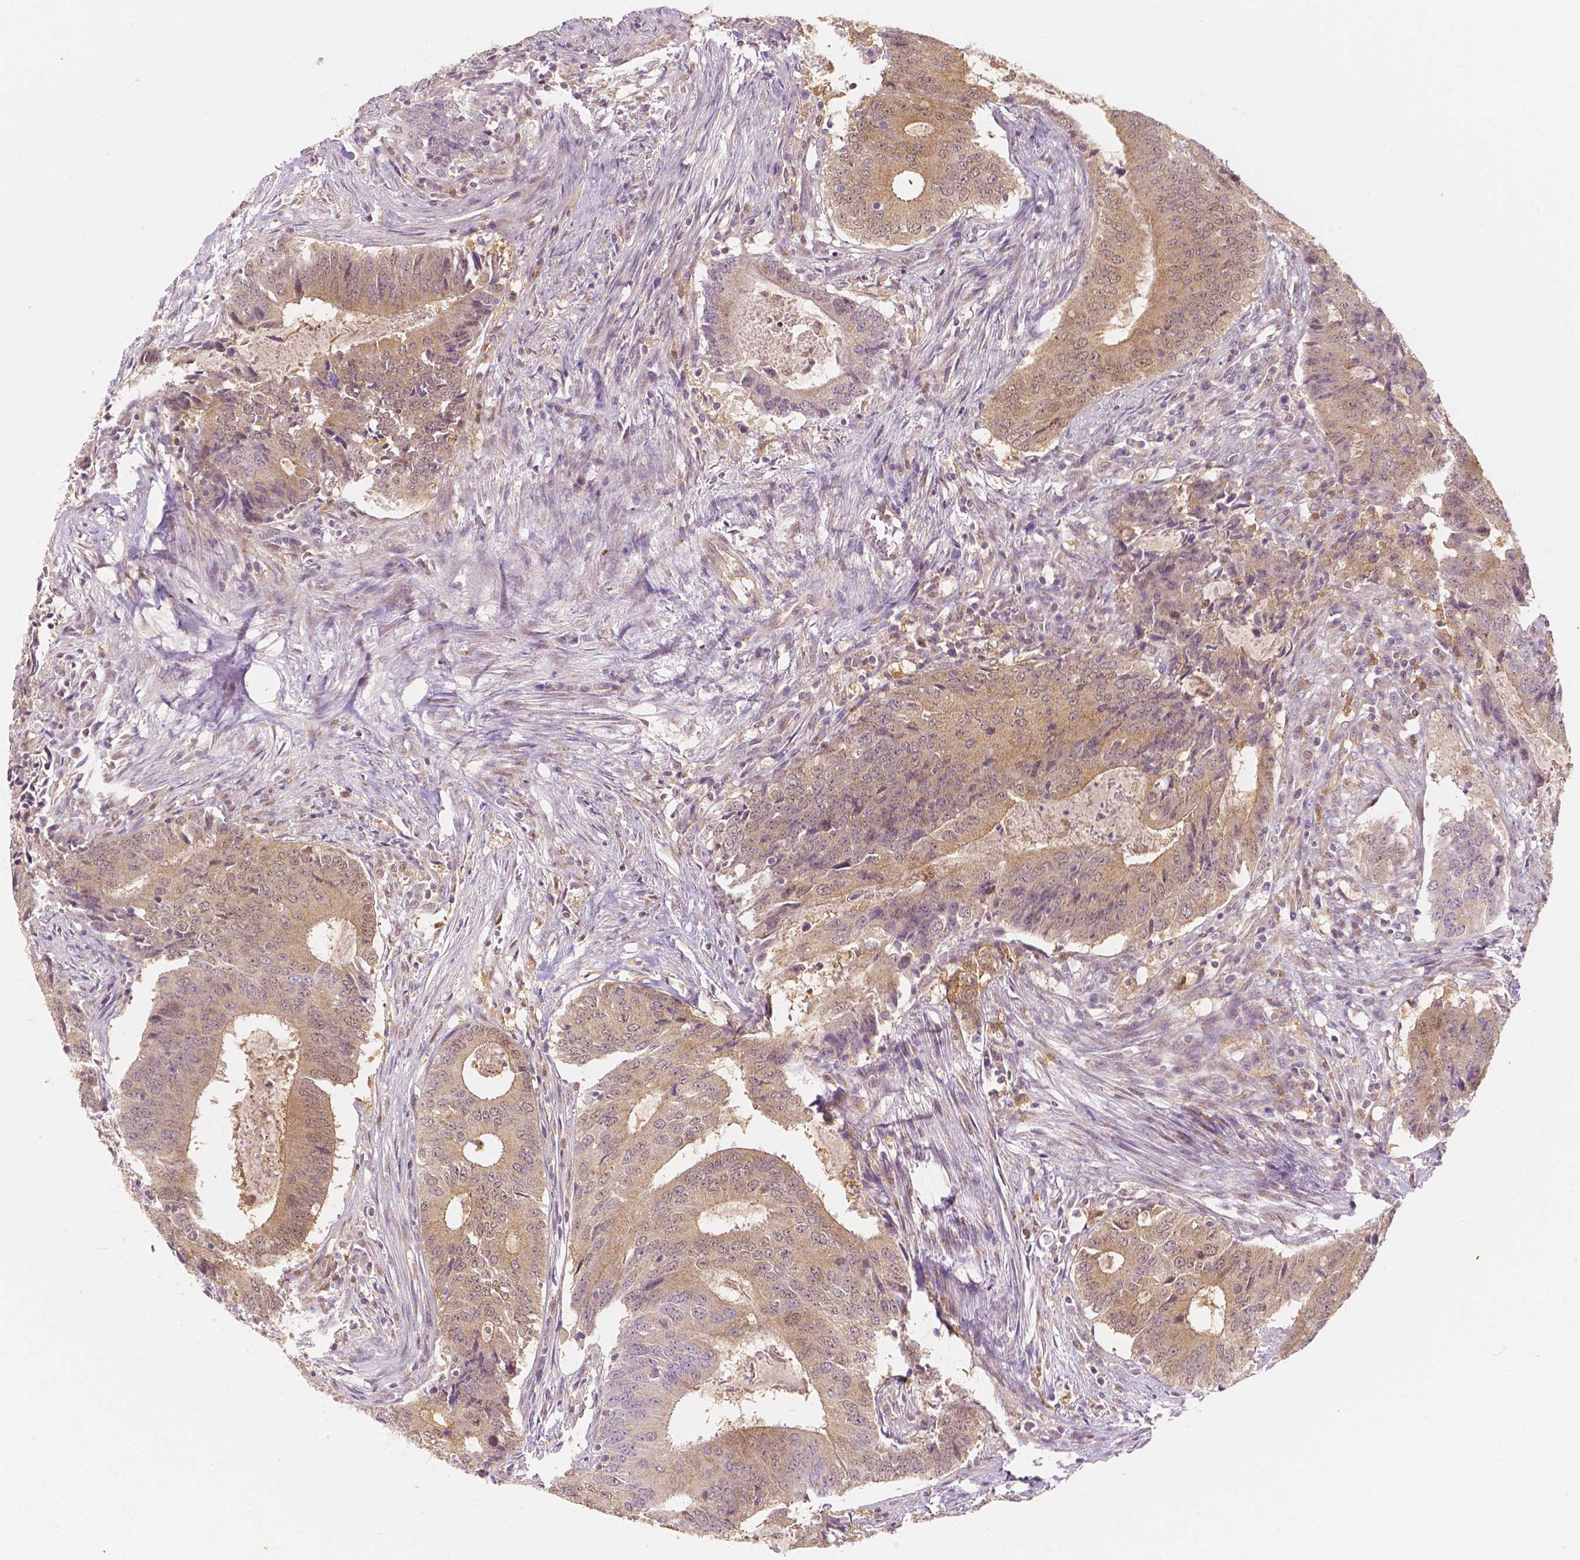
{"staining": {"intensity": "weak", "quantity": ">75%", "location": "cytoplasmic/membranous,nuclear"}, "tissue": "colorectal cancer", "cell_type": "Tumor cells", "image_type": "cancer", "snomed": [{"axis": "morphology", "description": "Adenocarcinoma, NOS"}, {"axis": "topography", "description": "Colon"}], "caption": "Adenocarcinoma (colorectal) tissue displays weak cytoplasmic/membranous and nuclear expression in about >75% of tumor cells", "gene": "NAPRT", "patient": {"sex": "male", "age": 67}}